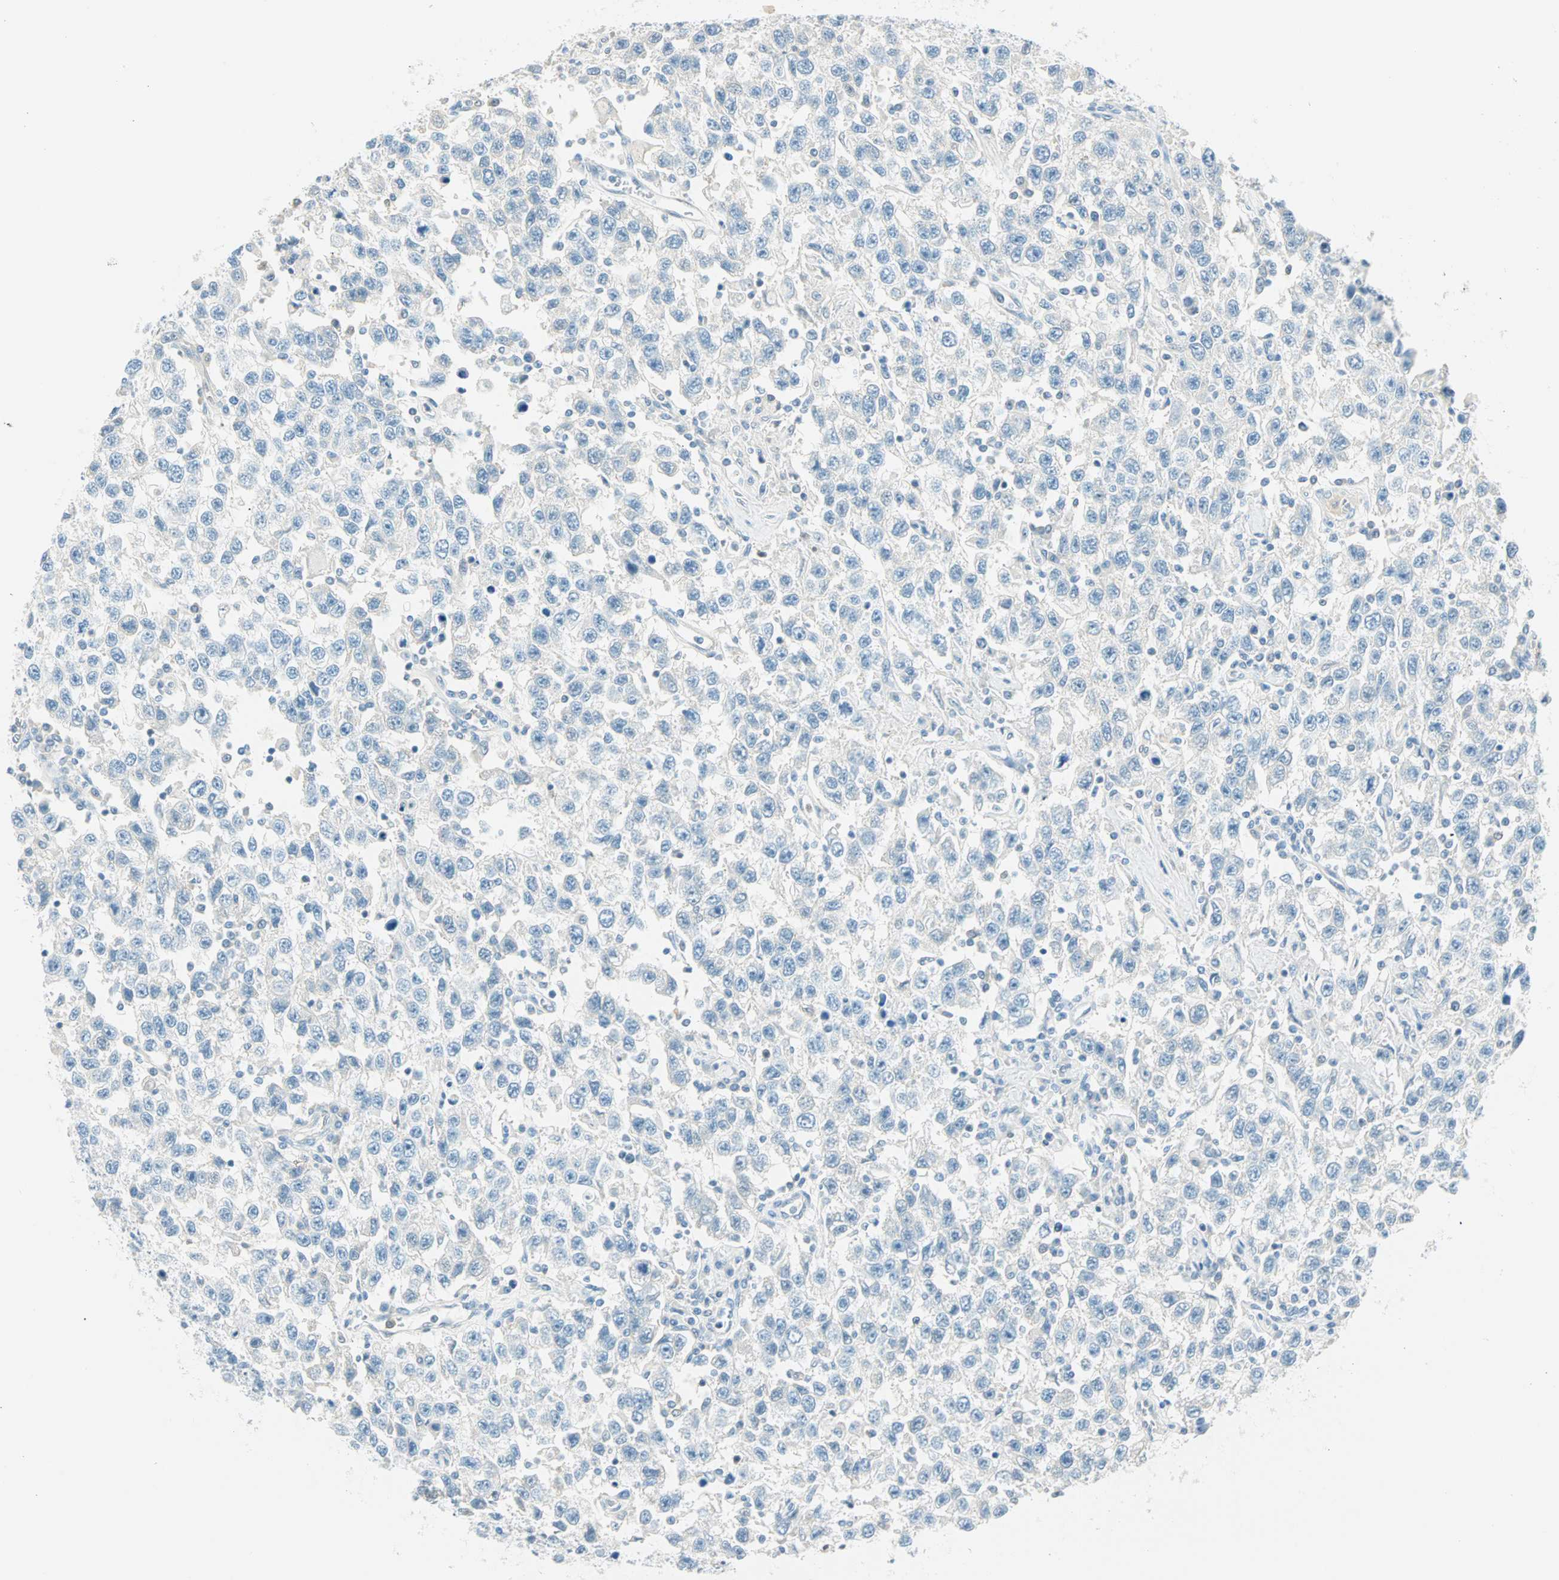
{"staining": {"intensity": "negative", "quantity": "none", "location": "none"}, "tissue": "testis cancer", "cell_type": "Tumor cells", "image_type": "cancer", "snomed": [{"axis": "morphology", "description": "Seminoma, NOS"}, {"axis": "topography", "description": "Testis"}], "caption": "DAB immunohistochemical staining of human seminoma (testis) reveals no significant positivity in tumor cells. (DAB (3,3'-diaminobenzidine) immunohistochemistry (IHC), high magnification).", "gene": "S100A1", "patient": {"sex": "male", "age": 41}}